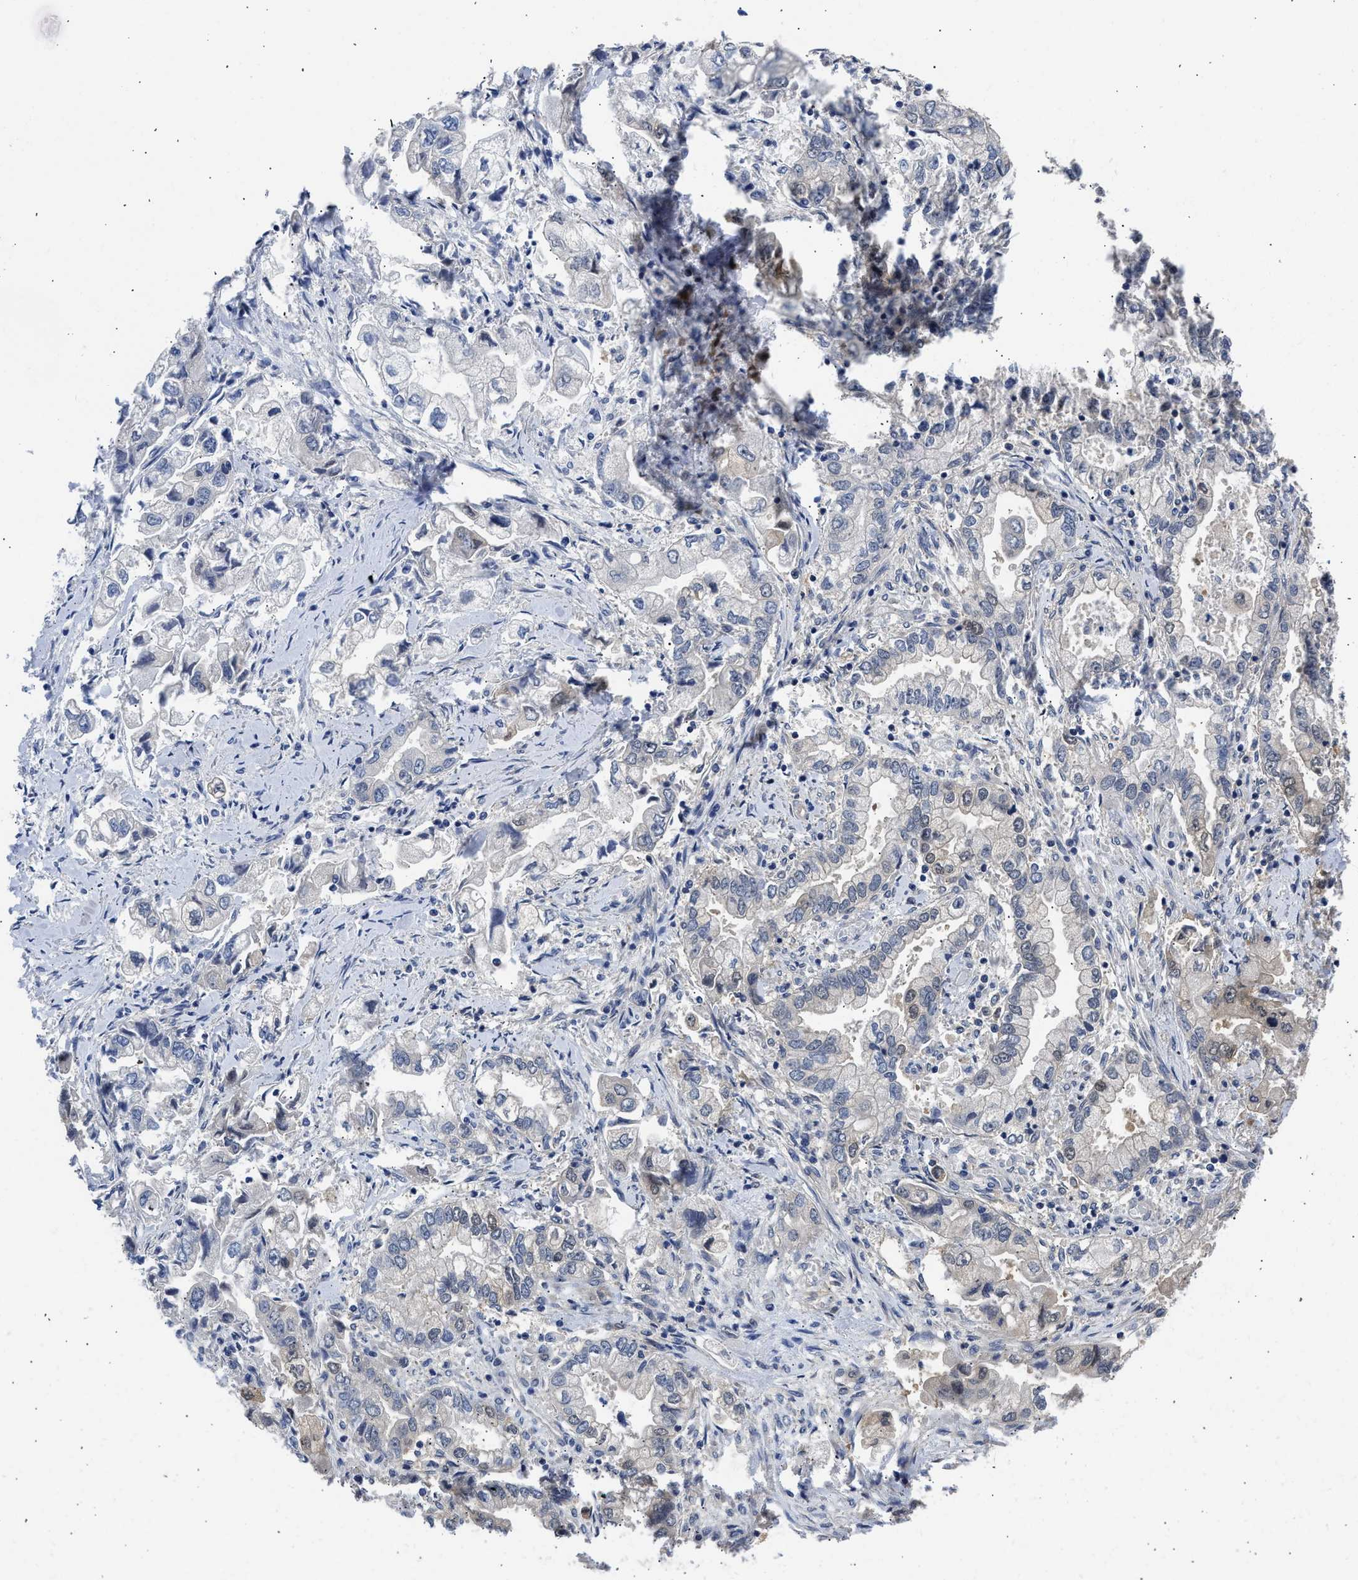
{"staining": {"intensity": "moderate", "quantity": "<25%", "location": "cytoplasmic/membranous"}, "tissue": "stomach cancer", "cell_type": "Tumor cells", "image_type": "cancer", "snomed": [{"axis": "morphology", "description": "Normal tissue, NOS"}, {"axis": "morphology", "description": "Adenocarcinoma, NOS"}, {"axis": "topography", "description": "Stomach"}], "caption": "A brown stain labels moderate cytoplasmic/membranous expression of a protein in stomach cancer (adenocarcinoma) tumor cells.", "gene": "XPO5", "patient": {"sex": "male", "age": 62}}